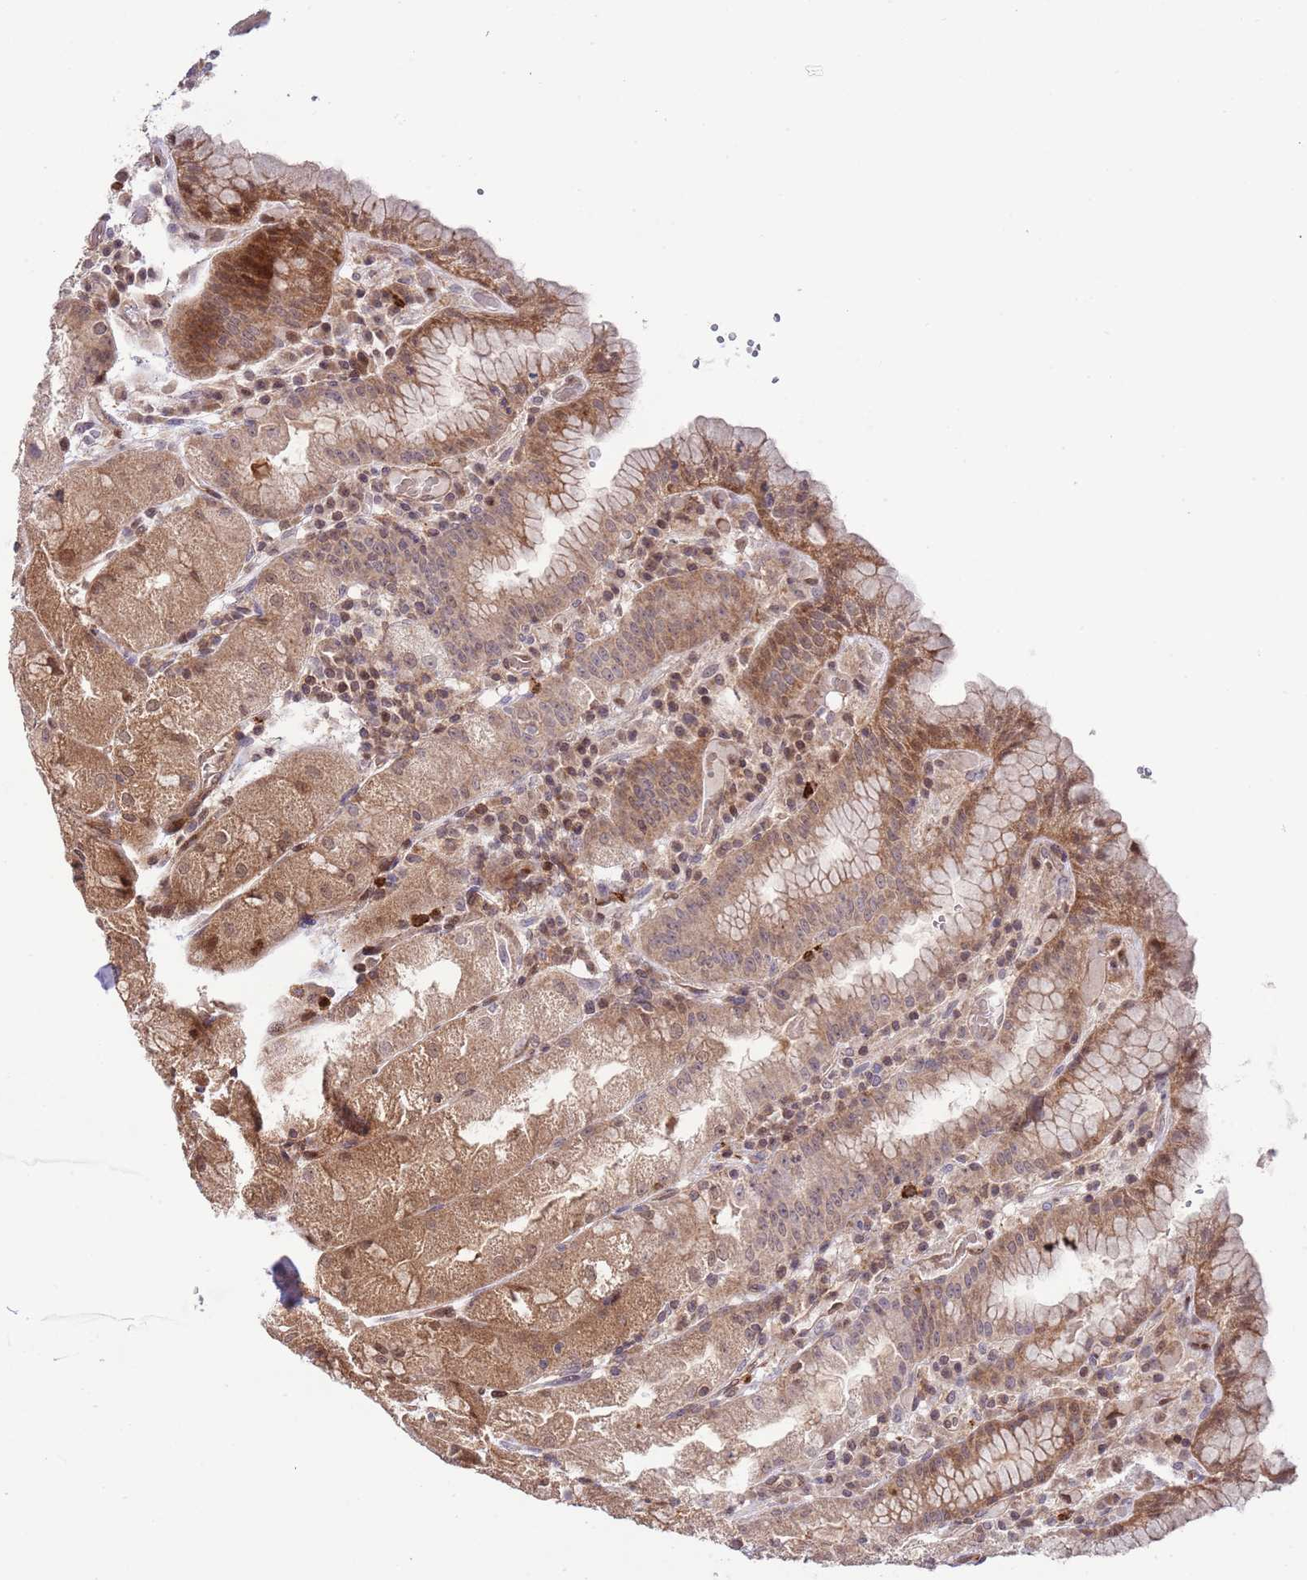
{"staining": {"intensity": "moderate", "quantity": ">75%", "location": "cytoplasmic/membranous,nuclear"}, "tissue": "stomach", "cell_type": "Glandular cells", "image_type": "normal", "snomed": [{"axis": "morphology", "description": "Normal tissue, NOS"}, {"axis": "topography", "description": "Stomach, upper"}], "caption": "Protein expression analysis of unremarkable human stomach reveals moderate cytoplasmic/membranous,nuclear staining in about >75% of glandular cells. The protein is shown in brown color, while the nuclei are stained blue.", "gene": "HDHD2", "patient": {"sex": "male", "age": 52}}